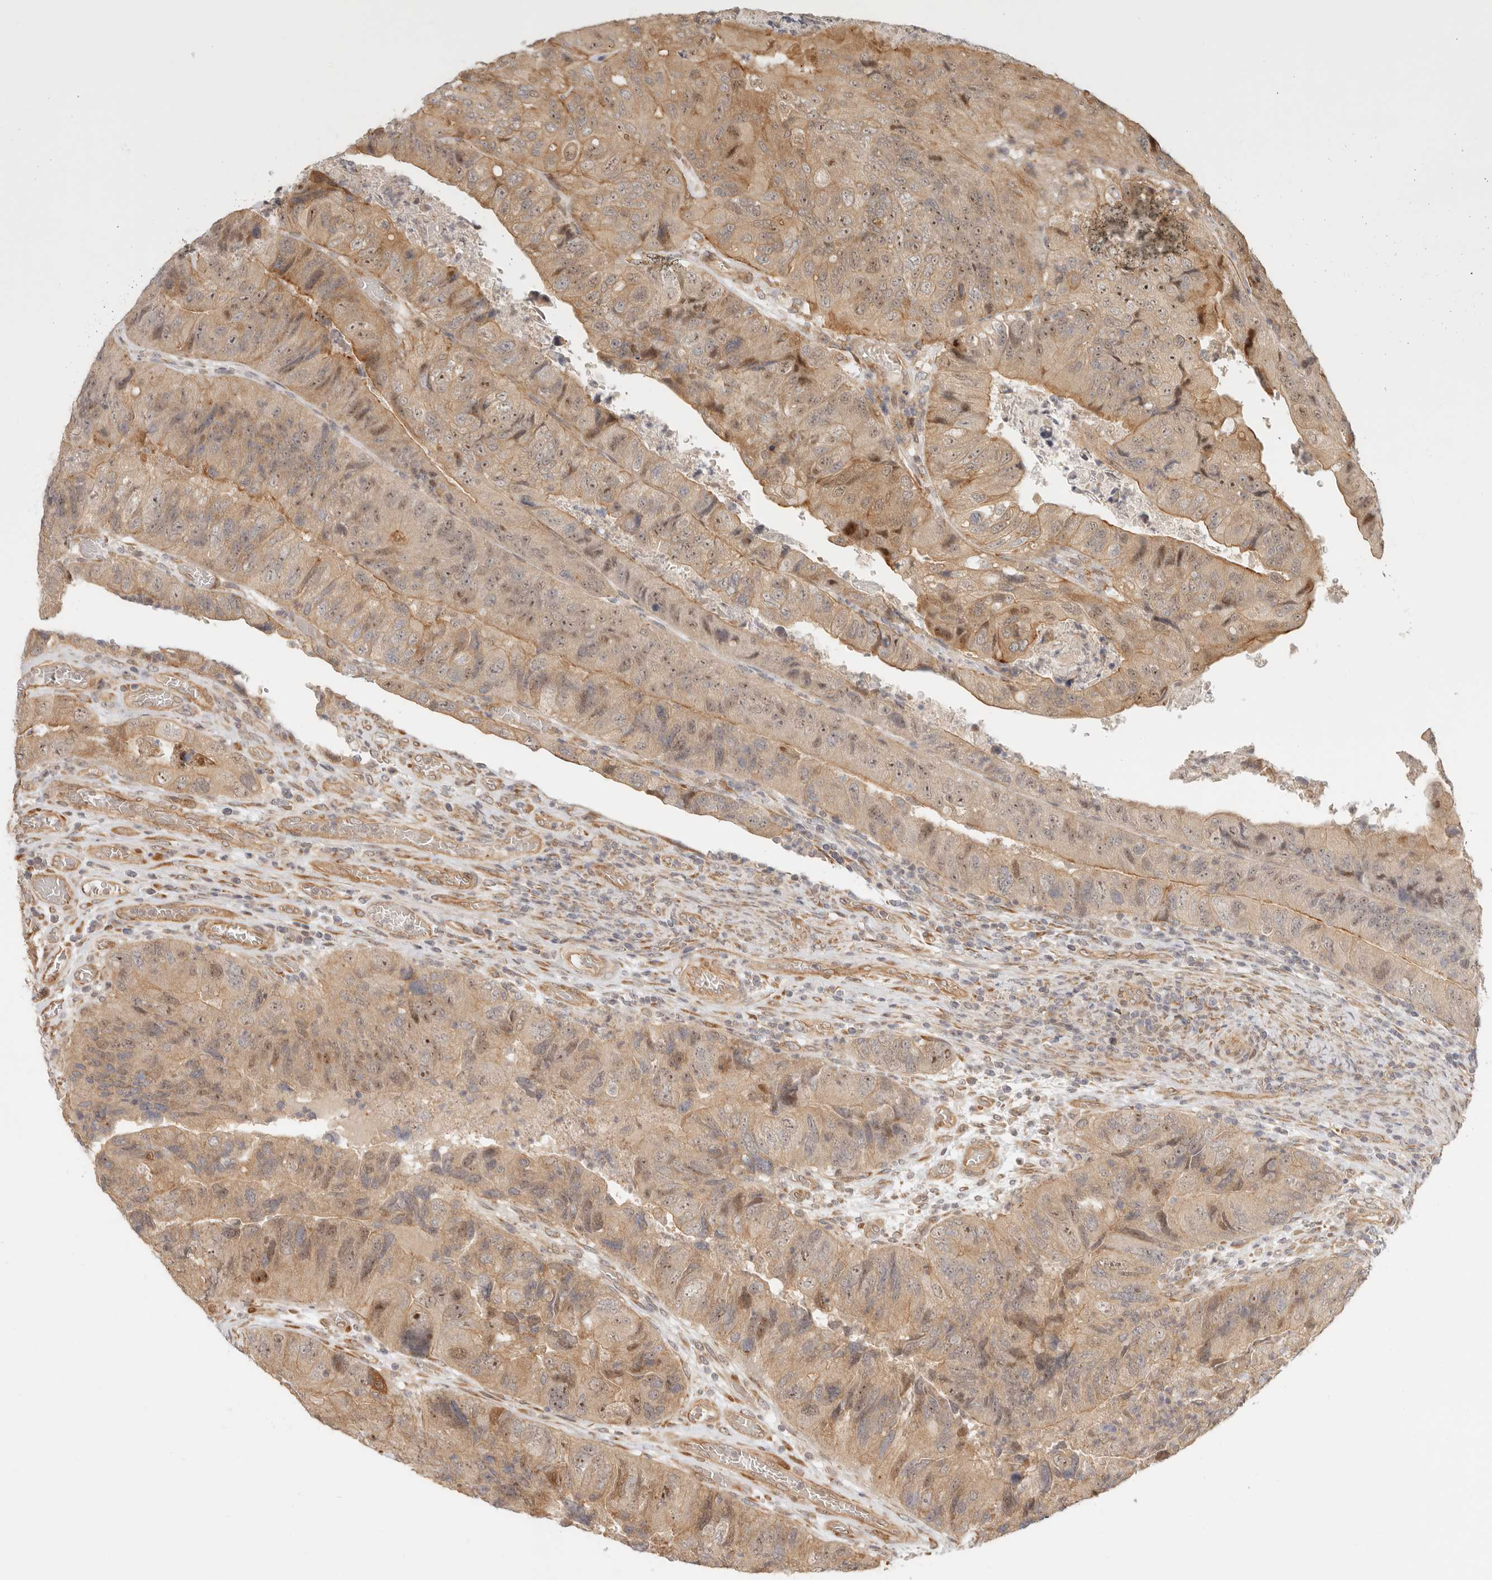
{"staining": {"intensity": "moderate", "quantity": "25%-75%", "location": "cytoplasmic/membranous"}, "tissue": "colorectal cancer", "cell_type": "Tumor cells", "image_type": "cancer", "snomed": [{"axis": "morphology", "description": "Adenocarcinoma, NOS"}, {"axis": "topography", "description": "Rectum"}], "caption": "About 25%-75% of tumor cells in colorectal cancer (adenocarcinoma) exhibit moderate cytoplasmic/membranous protein positivity as visualized by brown immunohistochemical staining.", "gene": "TUFT1", "patient": {"sex": "male", "age": 63}}